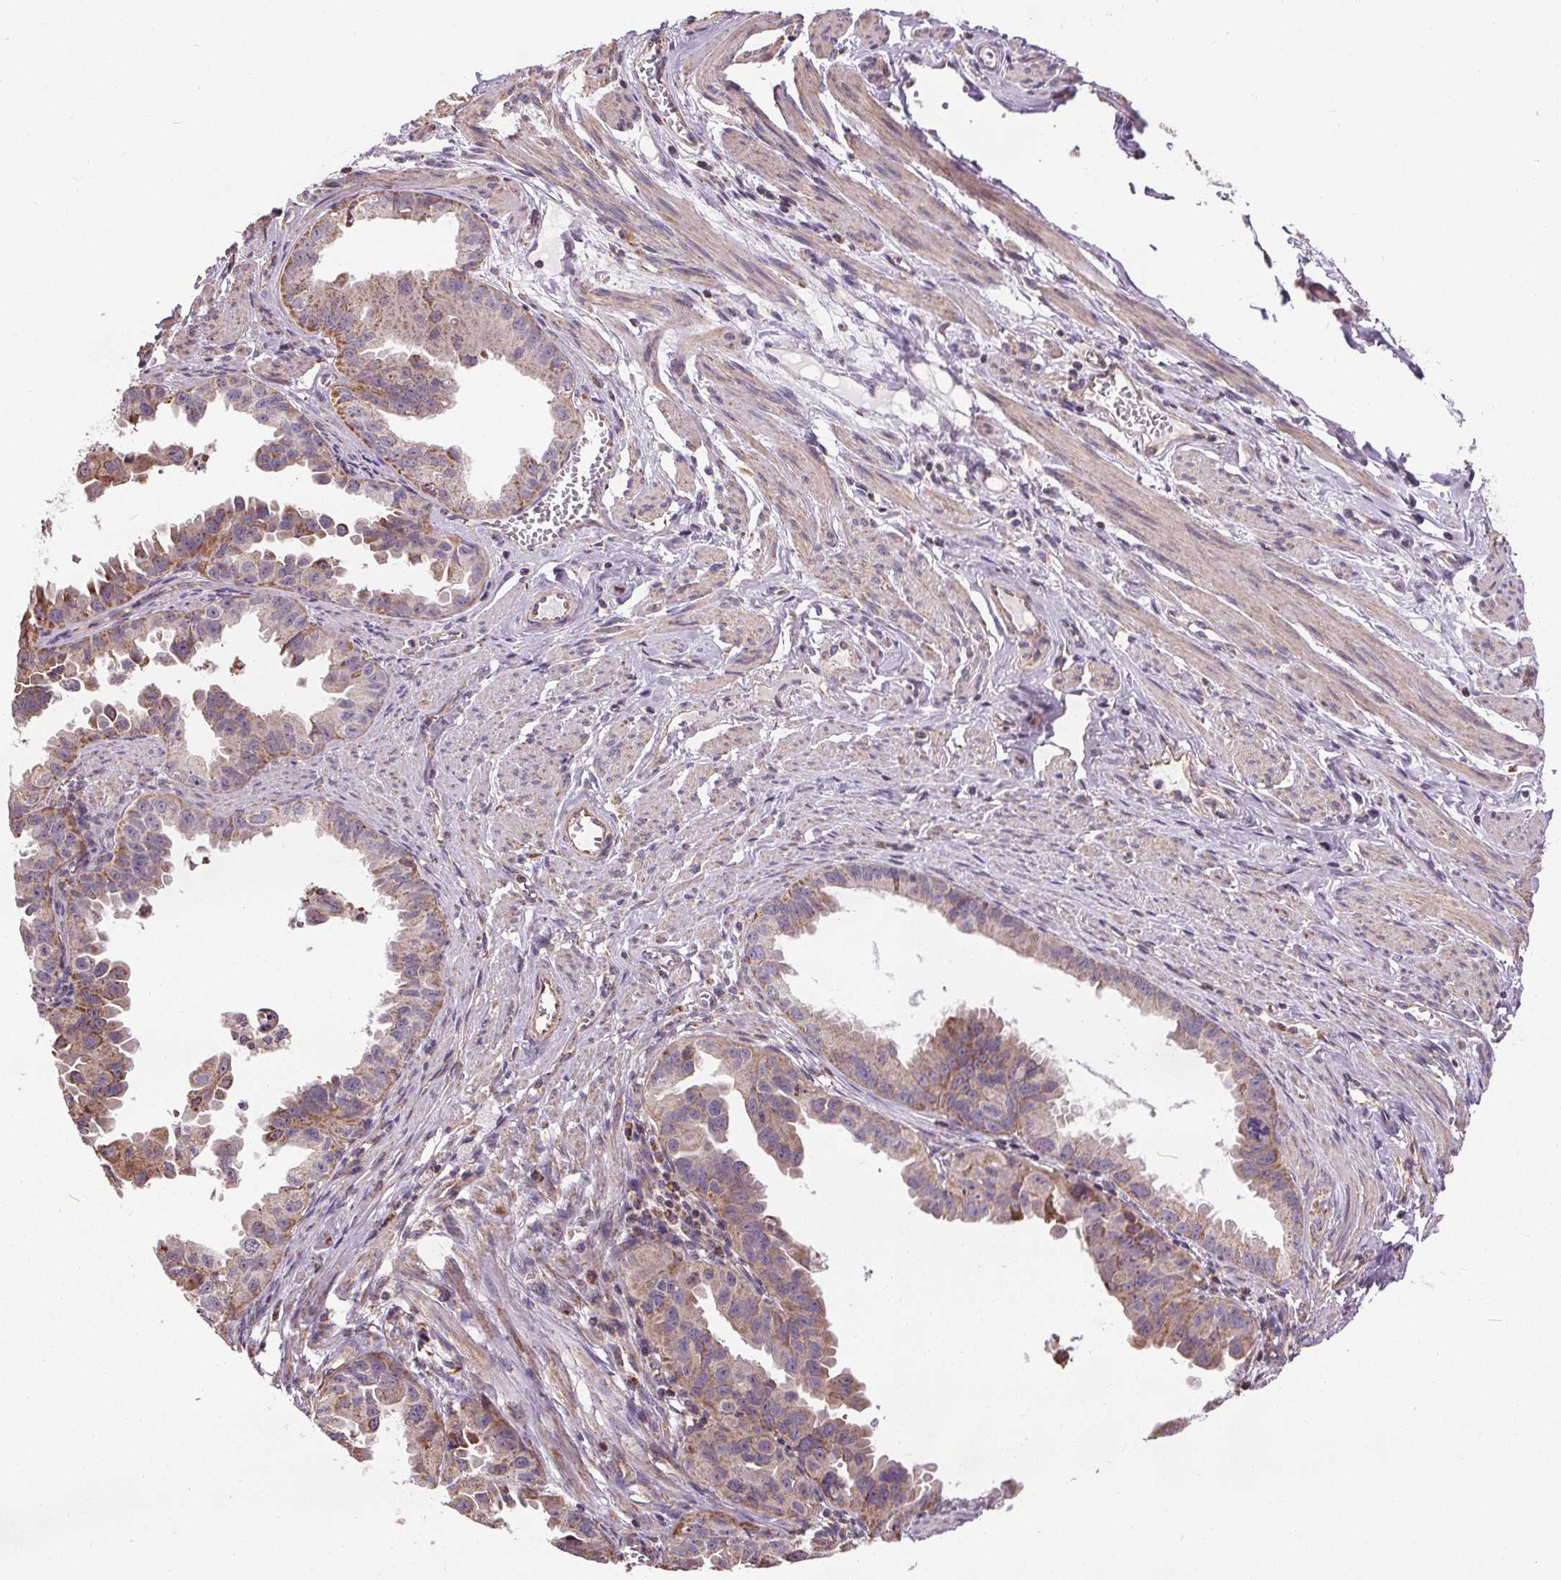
{"staining": {"intensity": "moderate", "quantity": ">75%", "location": "cytoplasmic/membranous"}, "tissue": "ovarian cancer", "cell_type": "Tumor cells", "image_type": "cancer", "snomed": [{"axis": "morphology", "description": "Carcinoma, endometroid"}, {"axis": "topography", "description": "Ovary"}], "caption": "Immunohistochemistry micrograph of neoplastic tissue: ovarian cancer (endometroid carcinoma) stained using immunohistochemistry (IHC) reveals medium levels of moderate protein expression localized specifically in the cytoplasmic/membranous of tumor cells, appearing as a cytoplasmic/membranous brown color.", "gene": "ZNF548", "patient": {"sex": "female", "age": 85}}